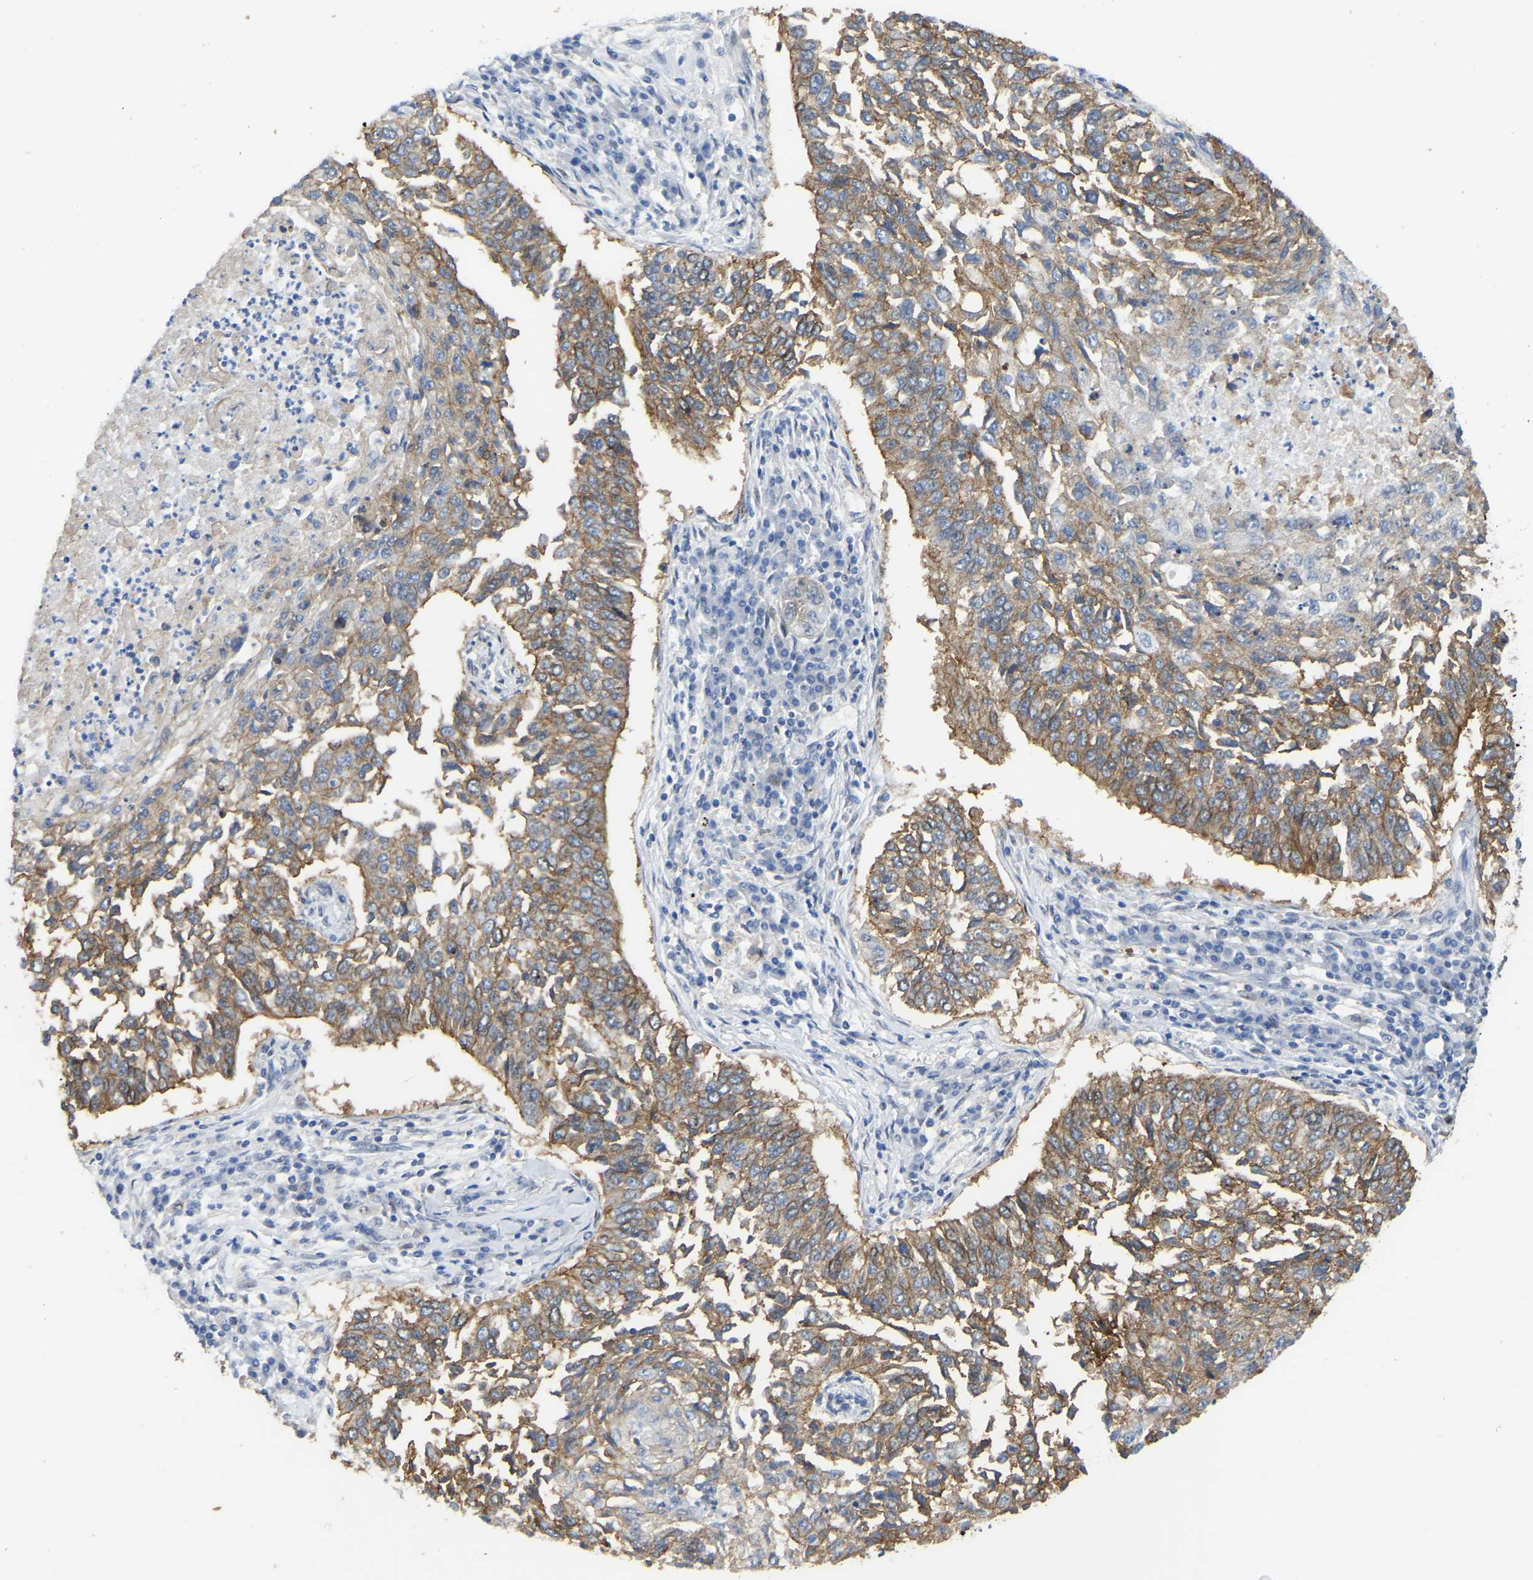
{"staining": {"intensity": "moderate", "quantity": ">75%", "location": "cytoplasmic/membranous"}, "tissue": "lung cancer", "cell_type": "Tumor cells", "image_type": "cancer", "snomed": [{"axis": "morphology", "description": "Normal tissue, NOS"}, {"axis": "morphology", "description": "Squamous cell carcinoma, NOS"}, {"axis": "topography", "description": "Cartilage tissue"}, {"axis": "topography", "description": "Bronchus"}, {"axis": "topography", "description": "Lung"}], "caption": "Lung cancer was stained to show a protein in brown. There is medium levels of moderate cytoplasmic/membranous staining in approximately >75% of tumor cells. Nuclei are stained in blue.", "gene": "KLRG2", "patient": {"sex": "female", "age": 49}}